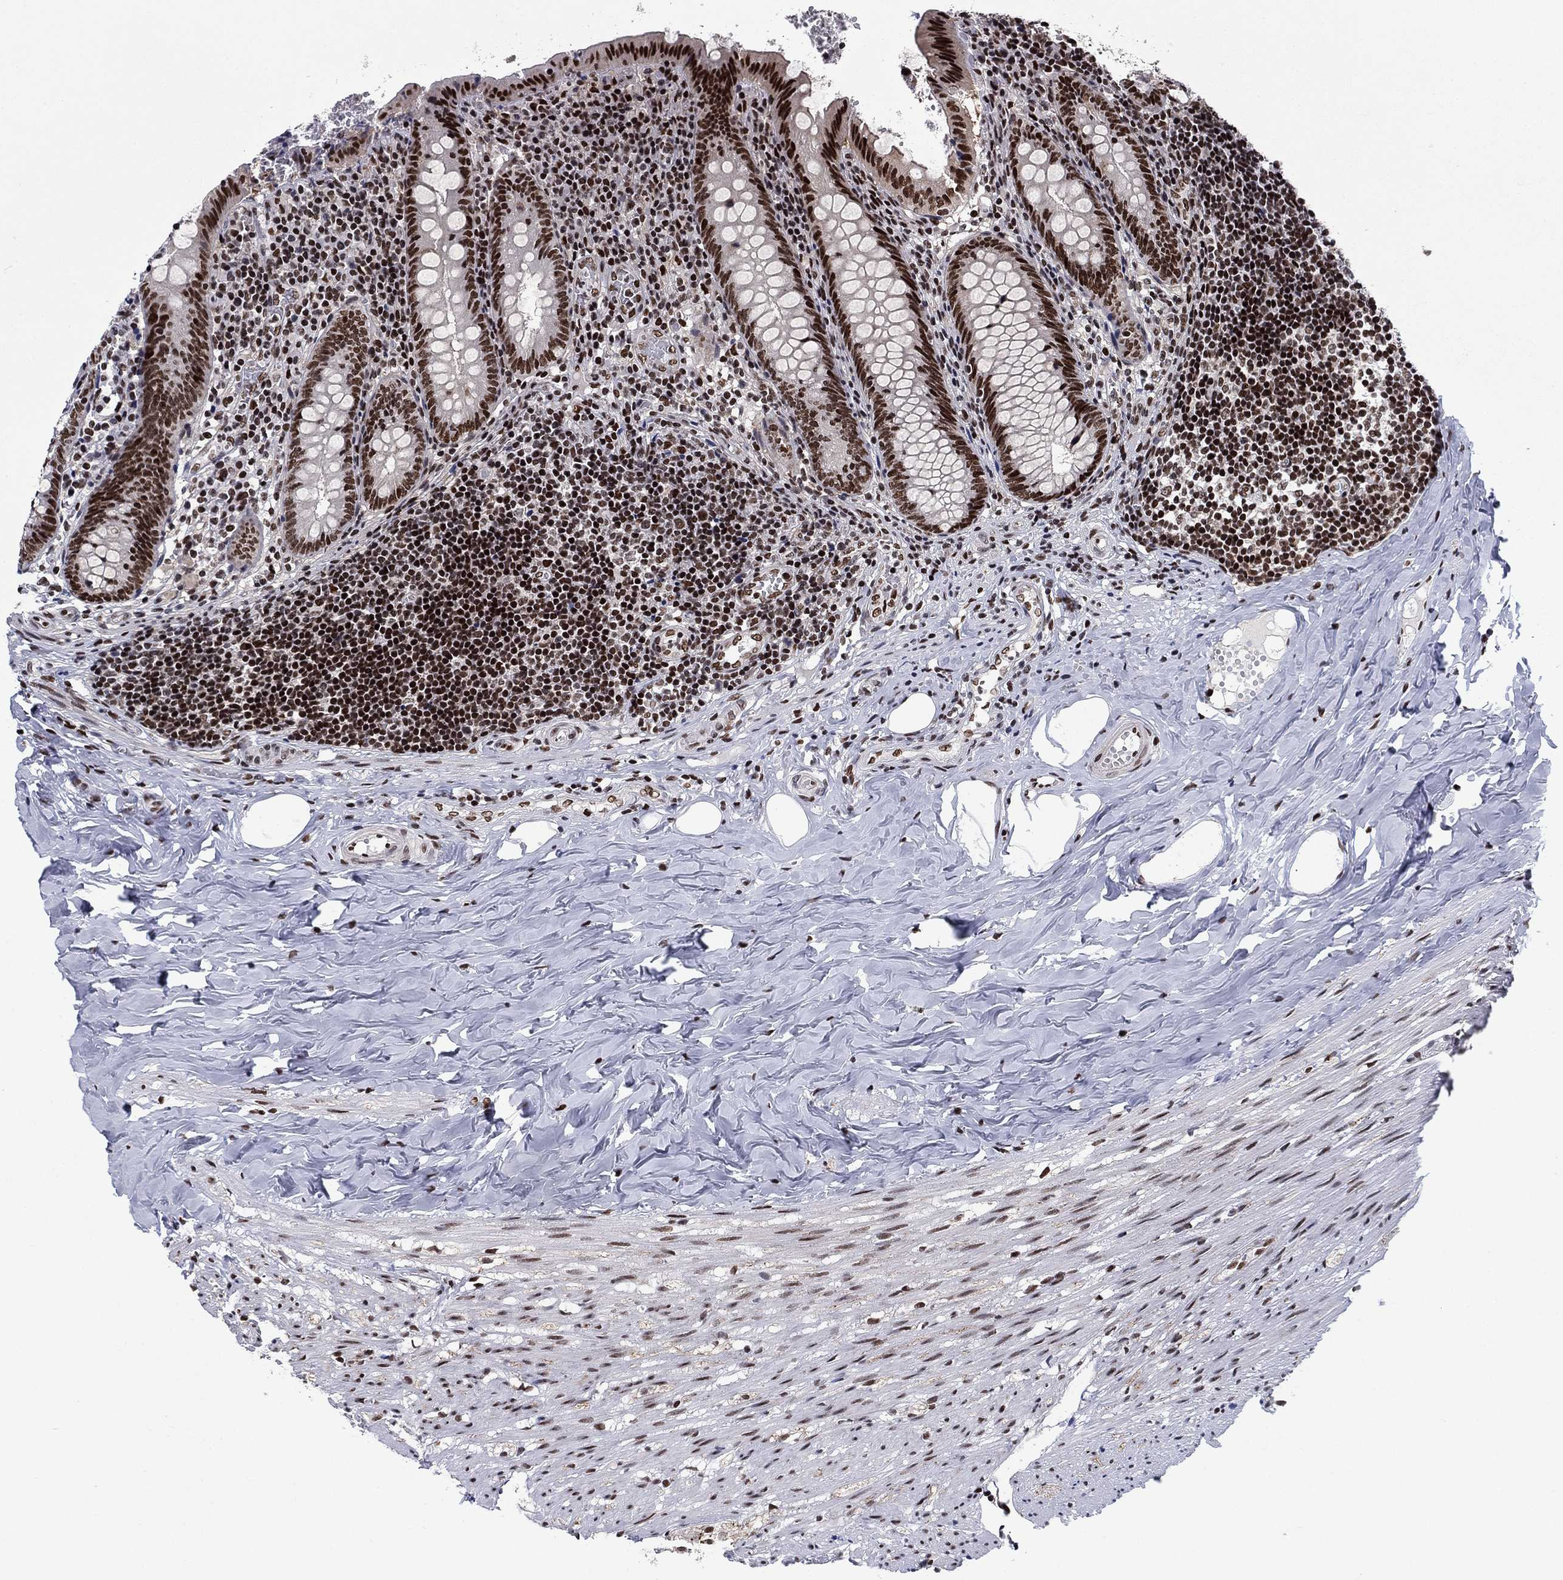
{"staining": {"intensity": "strong", "quantity": ">75%", "location": "nuclear"}, "tissue": "appendix", "cell_type": "Glandular cells", "image_type": "normal", "snomed": [{"axis": "morphology", "description": "Normal tissue, NOS"}, {"axis": "topography", "description": "Appendix"}], "caption": "About >75% of glandular cells in benign human appendix reveal strong nuclear protein expression as visualized by brown immunohistochemical staining.", "gene": "RPRD1B", "patient": {"sex": "female", "age": 23}}